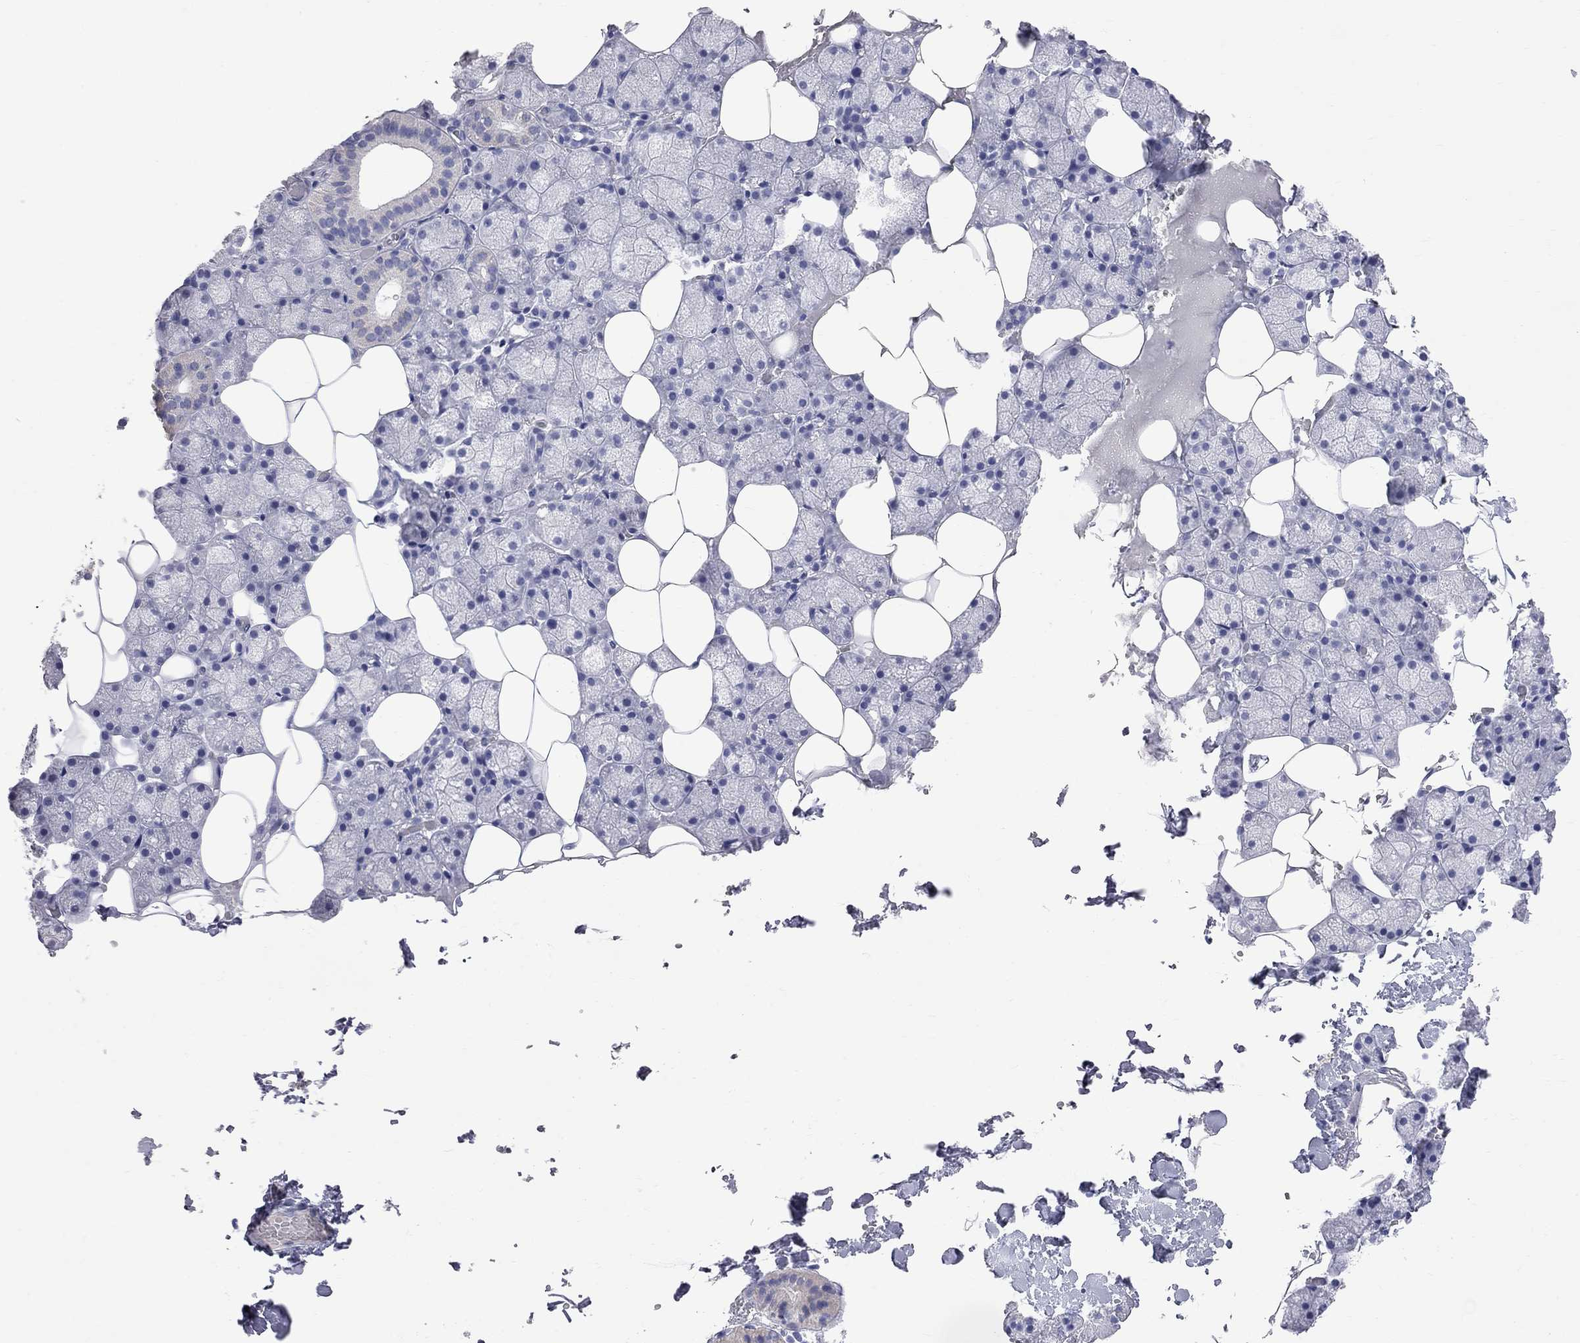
{"staining": {"intensity": "negative", "quantity": "none", "location": "none"}, "tissue": "salivary gland", "cell_type": "Glandular cells", "image_type": "normal", "snomed": [{"axis": "morphology", "description": "Normal tissue, NOS"}, {"axis": "topography", "description": "Salivary gland"}], "caption": "Immunohistochemical staining of benign human salivary gland demonstrates no significant staining in glandular cells.", "gene": "KCND2", "patient": {"sex": "male", "age": 38}}